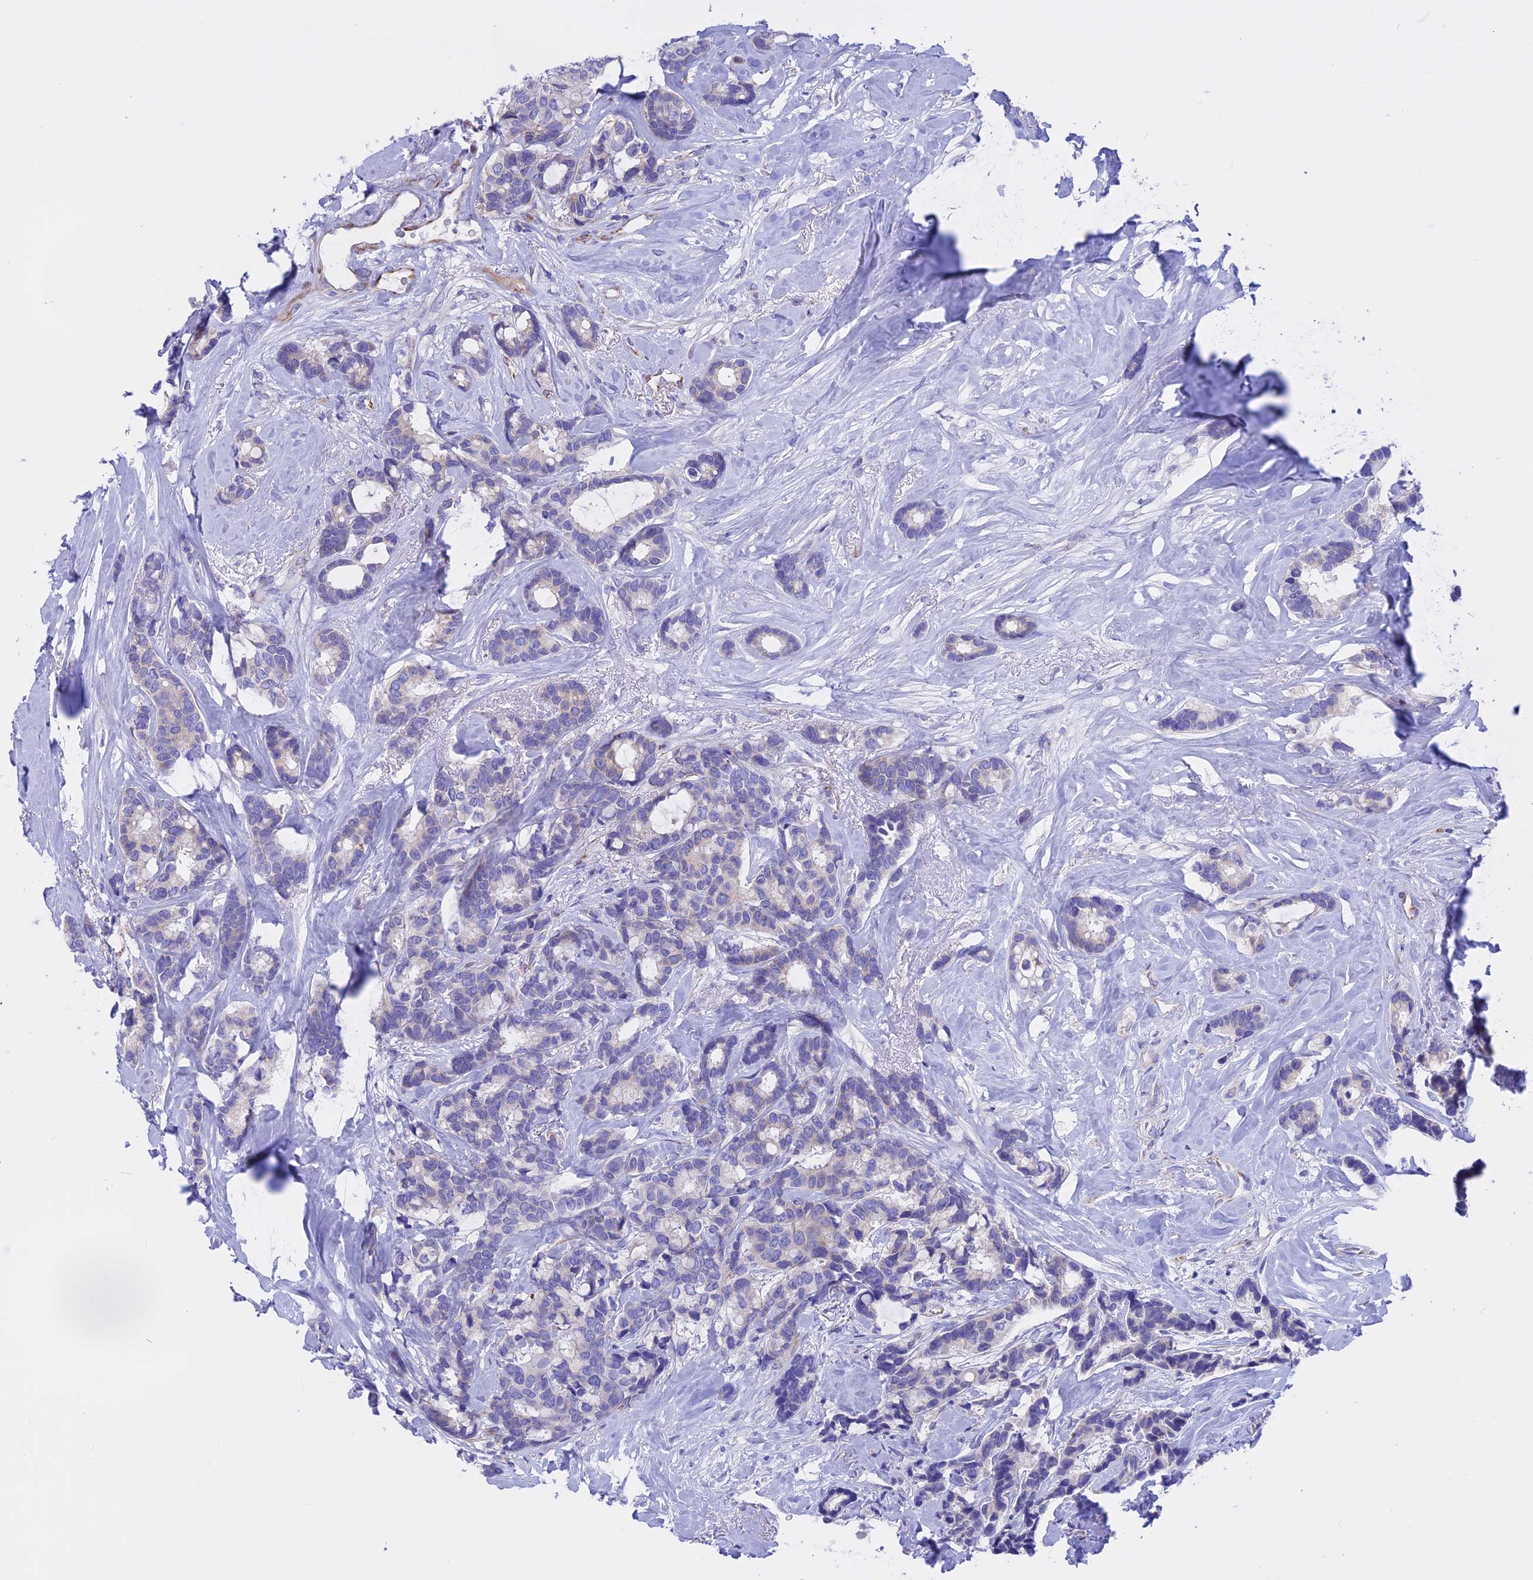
{"staining": {"intensity": "negative", "quantity": "none", "location": "none"}, "tissue": "breast cancer", "cell_type": "Tumor cells", "image_type": "cancer", "snomed": [{"axis": "morphology", "description": "Duct carcinoma"}, {"axis": "topography", "description": "Breast"}], "caption": "Image shows no significant protein staining in tumor cells of infiltrating ductal carcinoma (breast).", "gene": "TMEM138", "patient": {"sex": "female", "age": 87}}